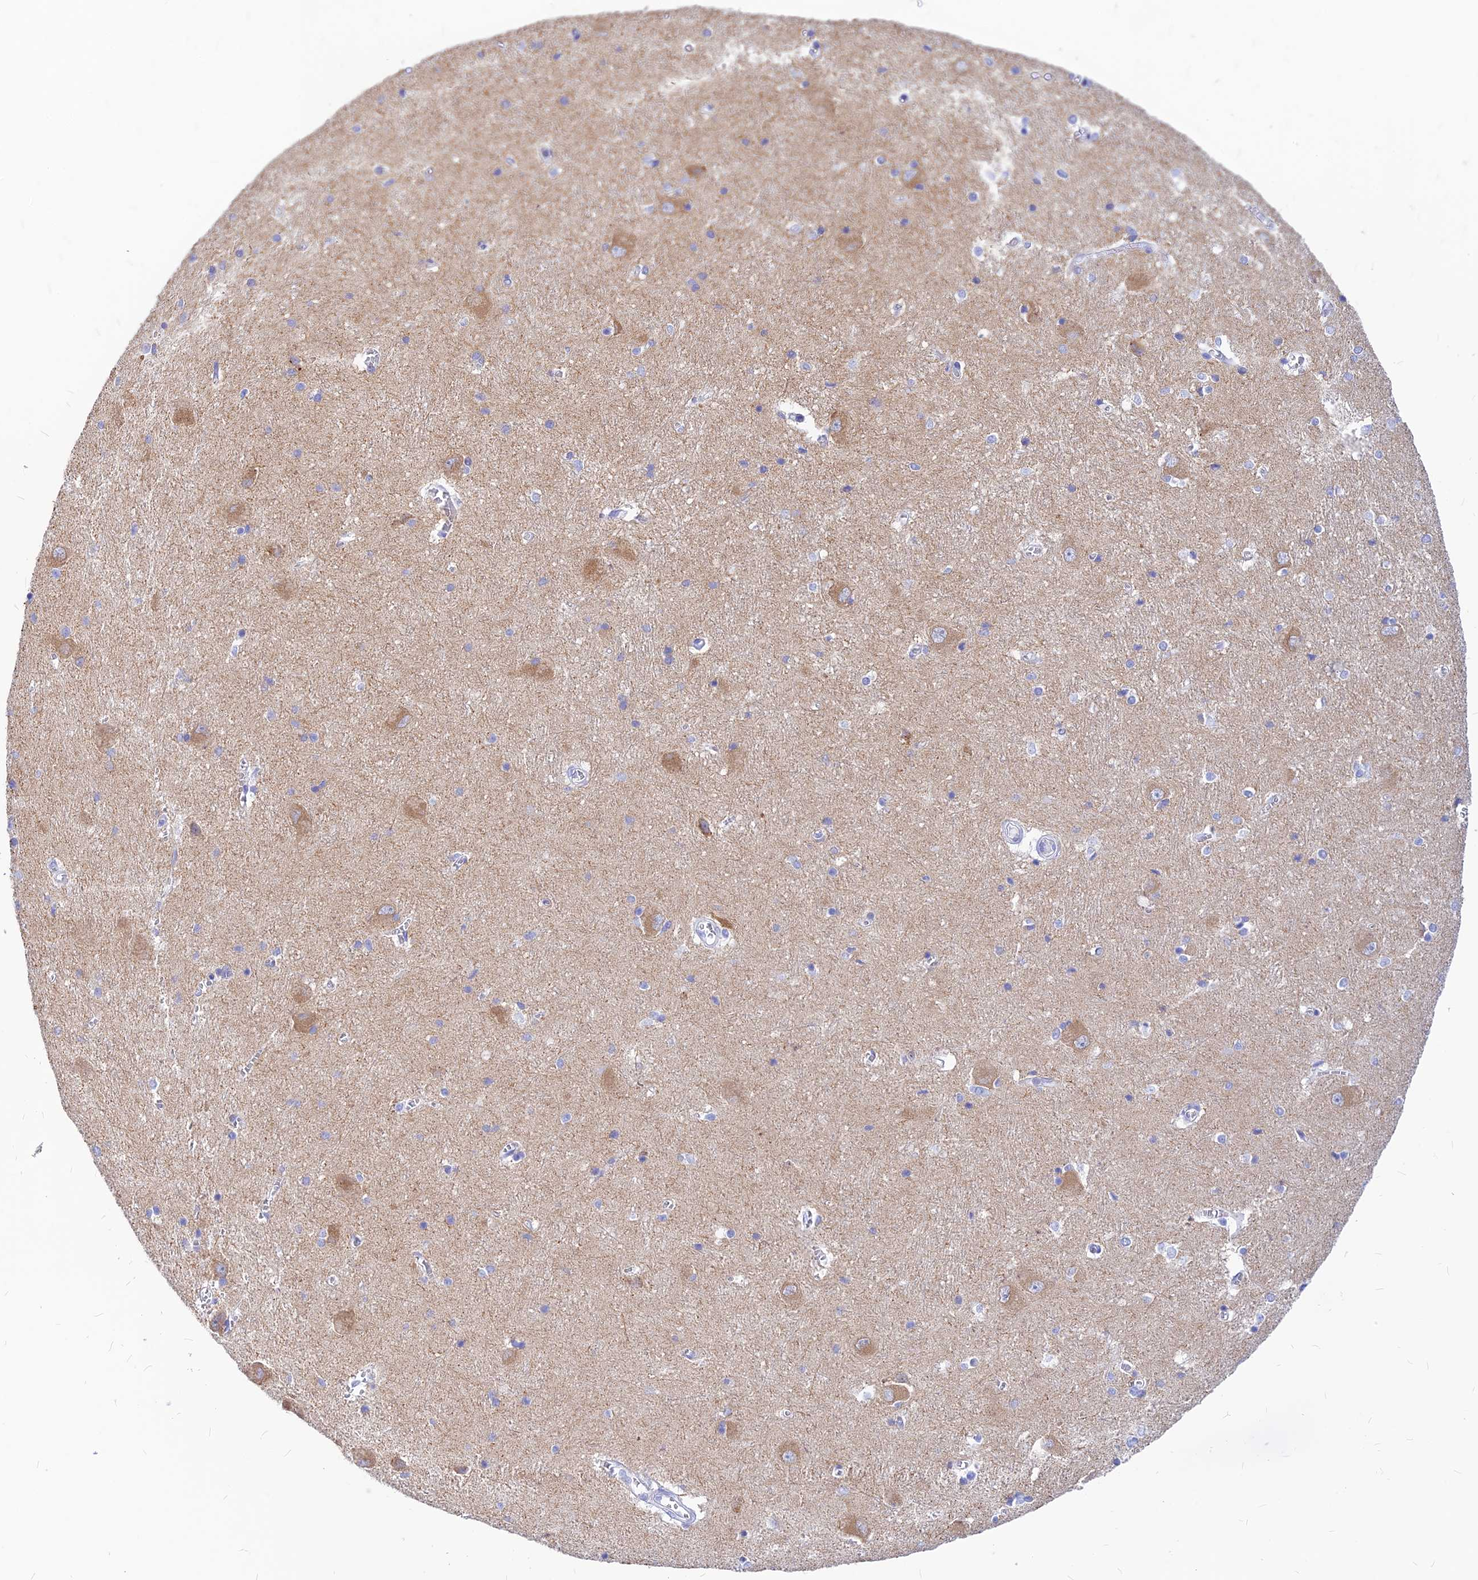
{"staining": {"intensity": "negative", "quantity": "none", "location": "none"}, "tissue": "caudate", "cell_type": "Glial cells", "image_type": "normal", "snomed": [{"axis": "morphology", "description": "Normal tissue, NOS"}, {"axis": "topography", "description": "Lateral ventricle wall"}], "caption": "A histopathology image of caudate stained for a protein reveals no brown staining in glial cells. (DAB (3,3'-diaminobenzidine) immunohistochemistry with hematoxylin counter stain).", "gene": "CNOT6", "patient": {"sex": "male", "age": 37}}